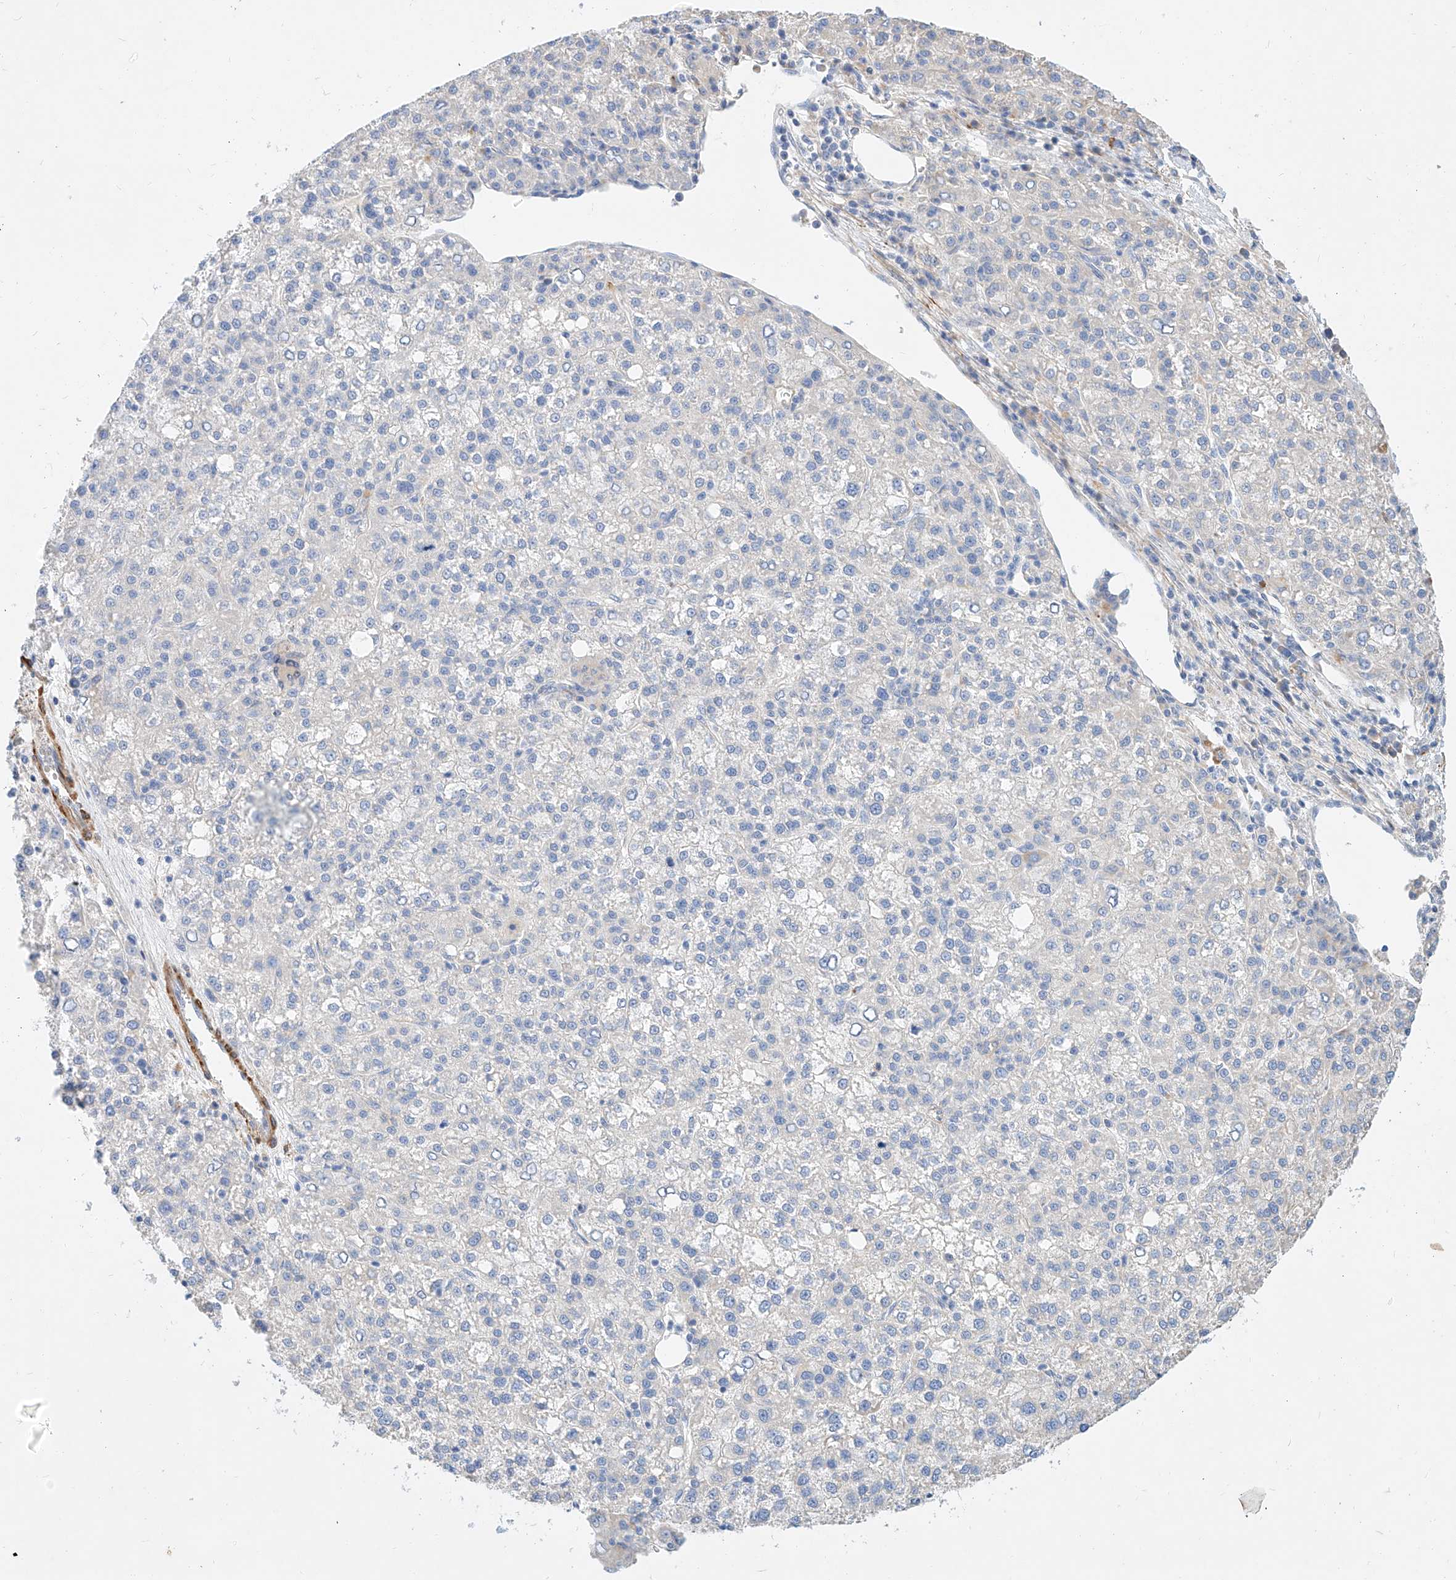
{"staining": {"intensity": "negative", "quantity": "none", "location": "none"}, "tissue": "liver cancer", "cell_type": "Tumor cells", "image_type": "cancer", "snomed": [{"axis": "morphology", "description": "Carcinoma, Hepatocellular, NOS"}, {"axis": "topography", "description": "Liver"}], "caption": "Protein analysis of liver cancer (hepatocellular carcinoma) shows no significant staining in tumor cells.", "gene": "KCNH5", "patient": {"sex": "female", "age": 58}}